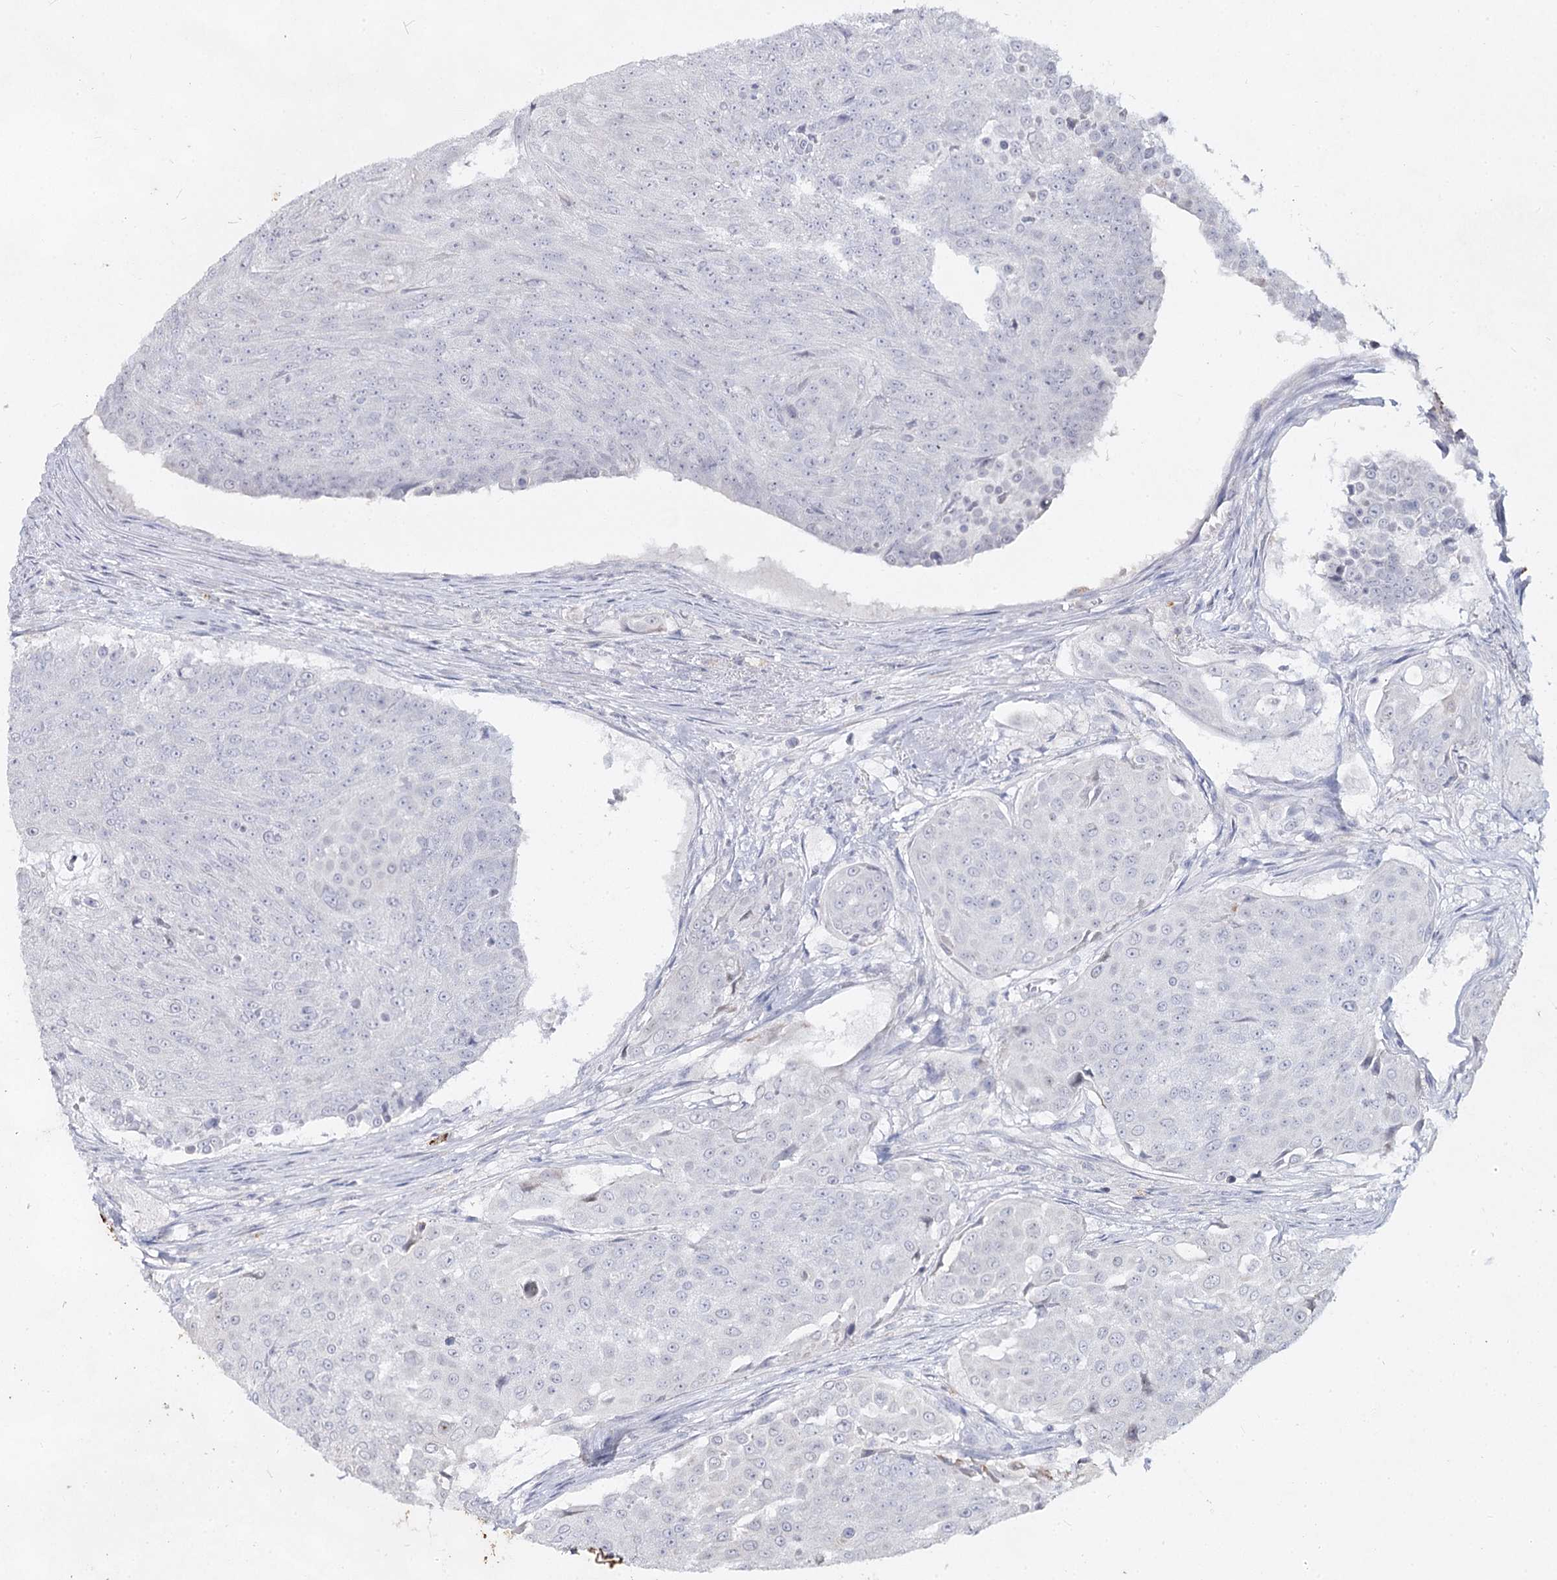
{"staining": {"intensity": "negative", "quantity": "none", "location": "none"}, "tissue": "urothelial cancer", "cell_type": "Tumor cells", "image_type": "cancer", "snomed": [{"axis": "morphology", "description": "Urothelial carcinoma, High grade"}, {"axis": "topography", "description": "Urinary bladder"}], "caption": "IHC photomicrograph of neoplastic tissue: high-grade urothelial carcinoma stained with DAB (3,3'-diaminobenzidine) demonstrates no significant protein expression in tumor cells.", "gene": "CCDC73", "patient": {"sex": "female", "age": 63}}